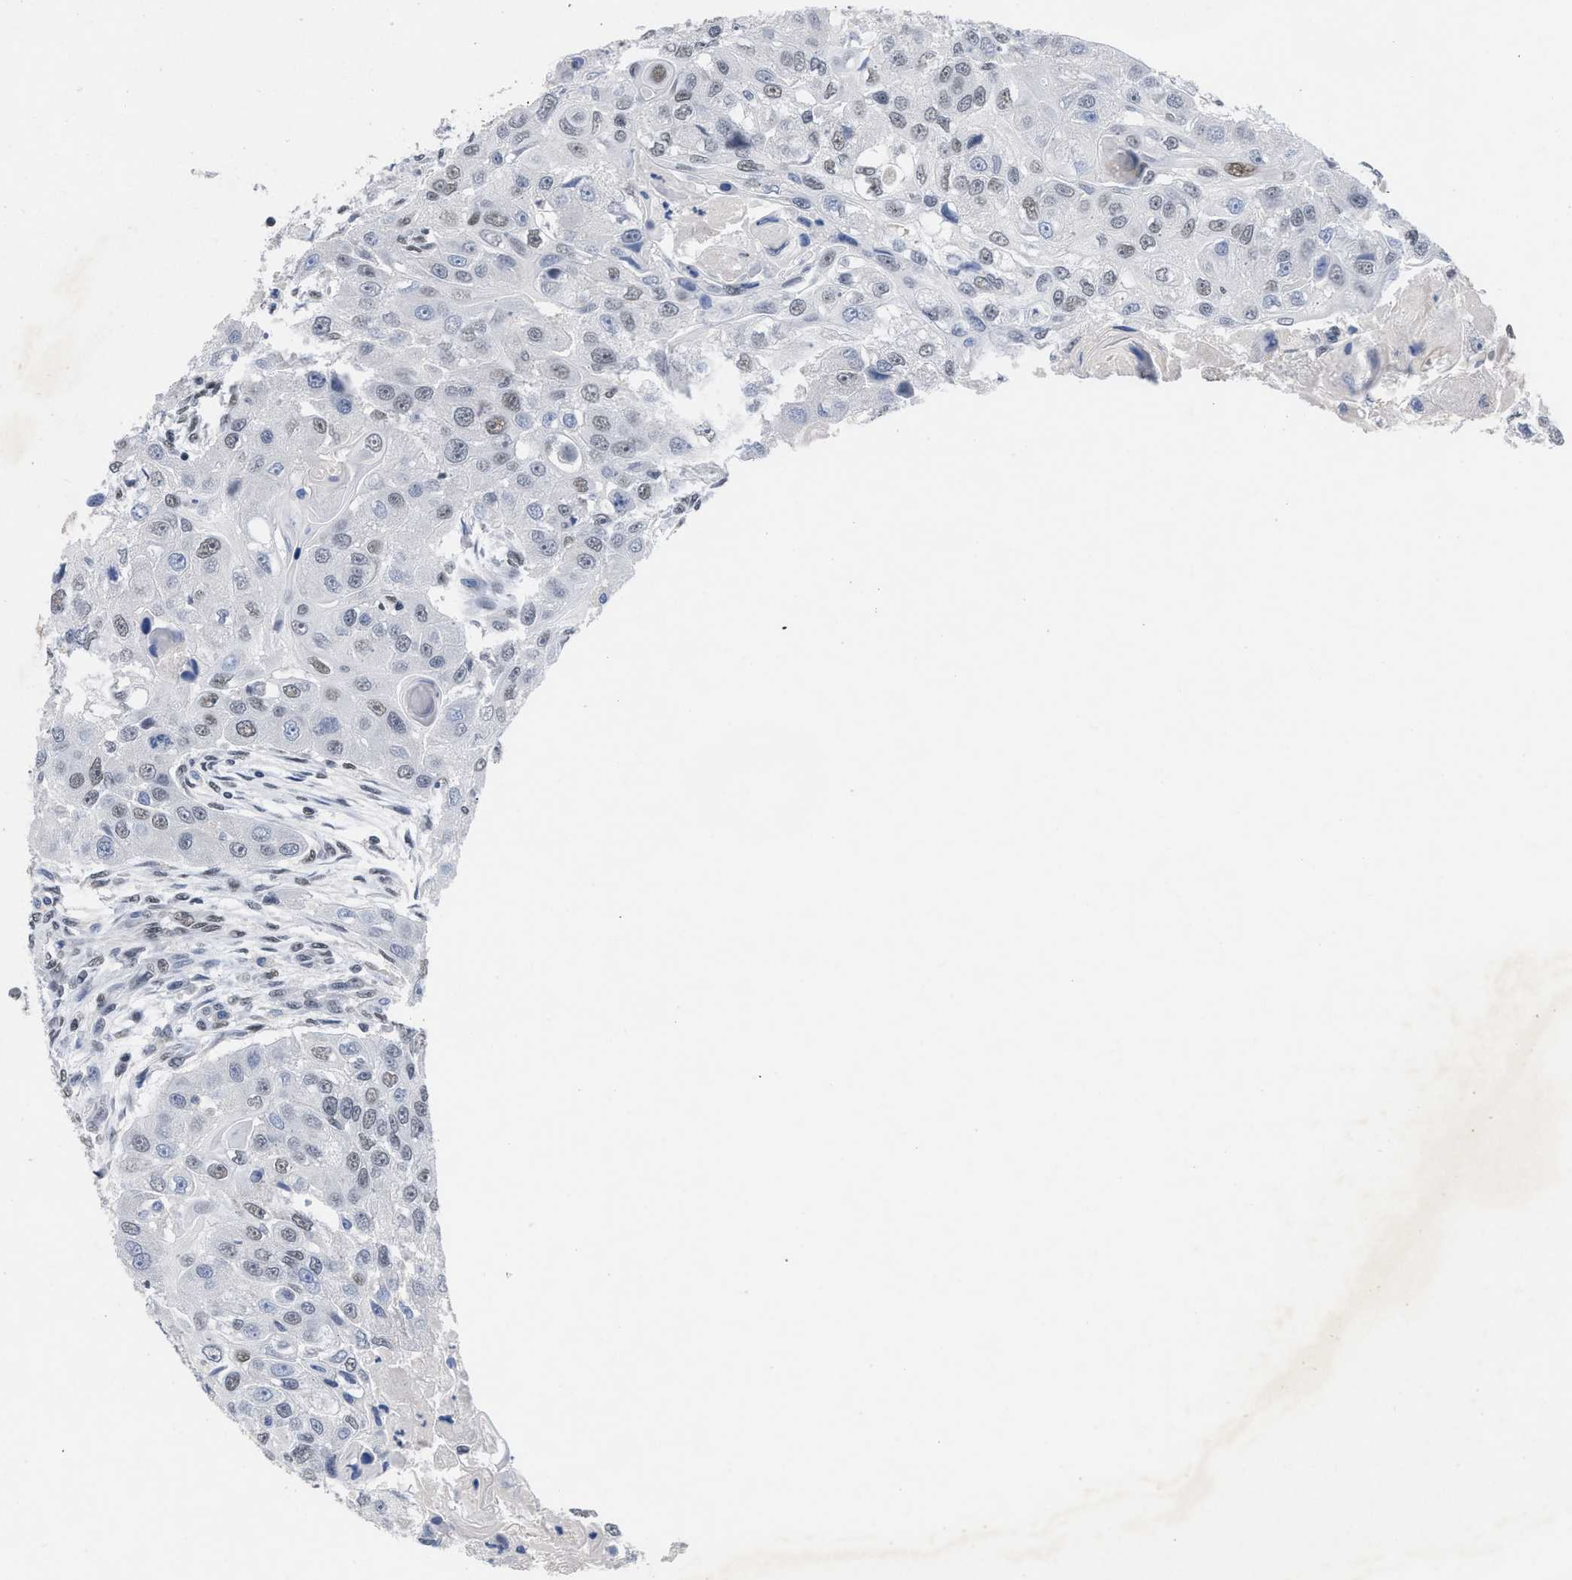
{"staining": {"intensity": "weak", "quantity": "<25%", "location": "nuclear"}, "tissue": "head and neck cancer", "cell_type": "Tumor cells", "image_type": "cancer", "snomed": [{"axis": "morphology", "description": "Normal tissue, NOS"}, {"axis": "morphology", "description": "Squamous cell carcinoma, NOS"}, {"axis": "topography", "description": "Skeletal muscle"}, {"axis": "topography", "description": "Head-Neck"}], "caption": "An image of human head and neck cancer (squamous cell carcinoma) is negative for staining in tumor cells.", "gene": "GGNBP2", "patient": {"sex": "male", "age": 51}}